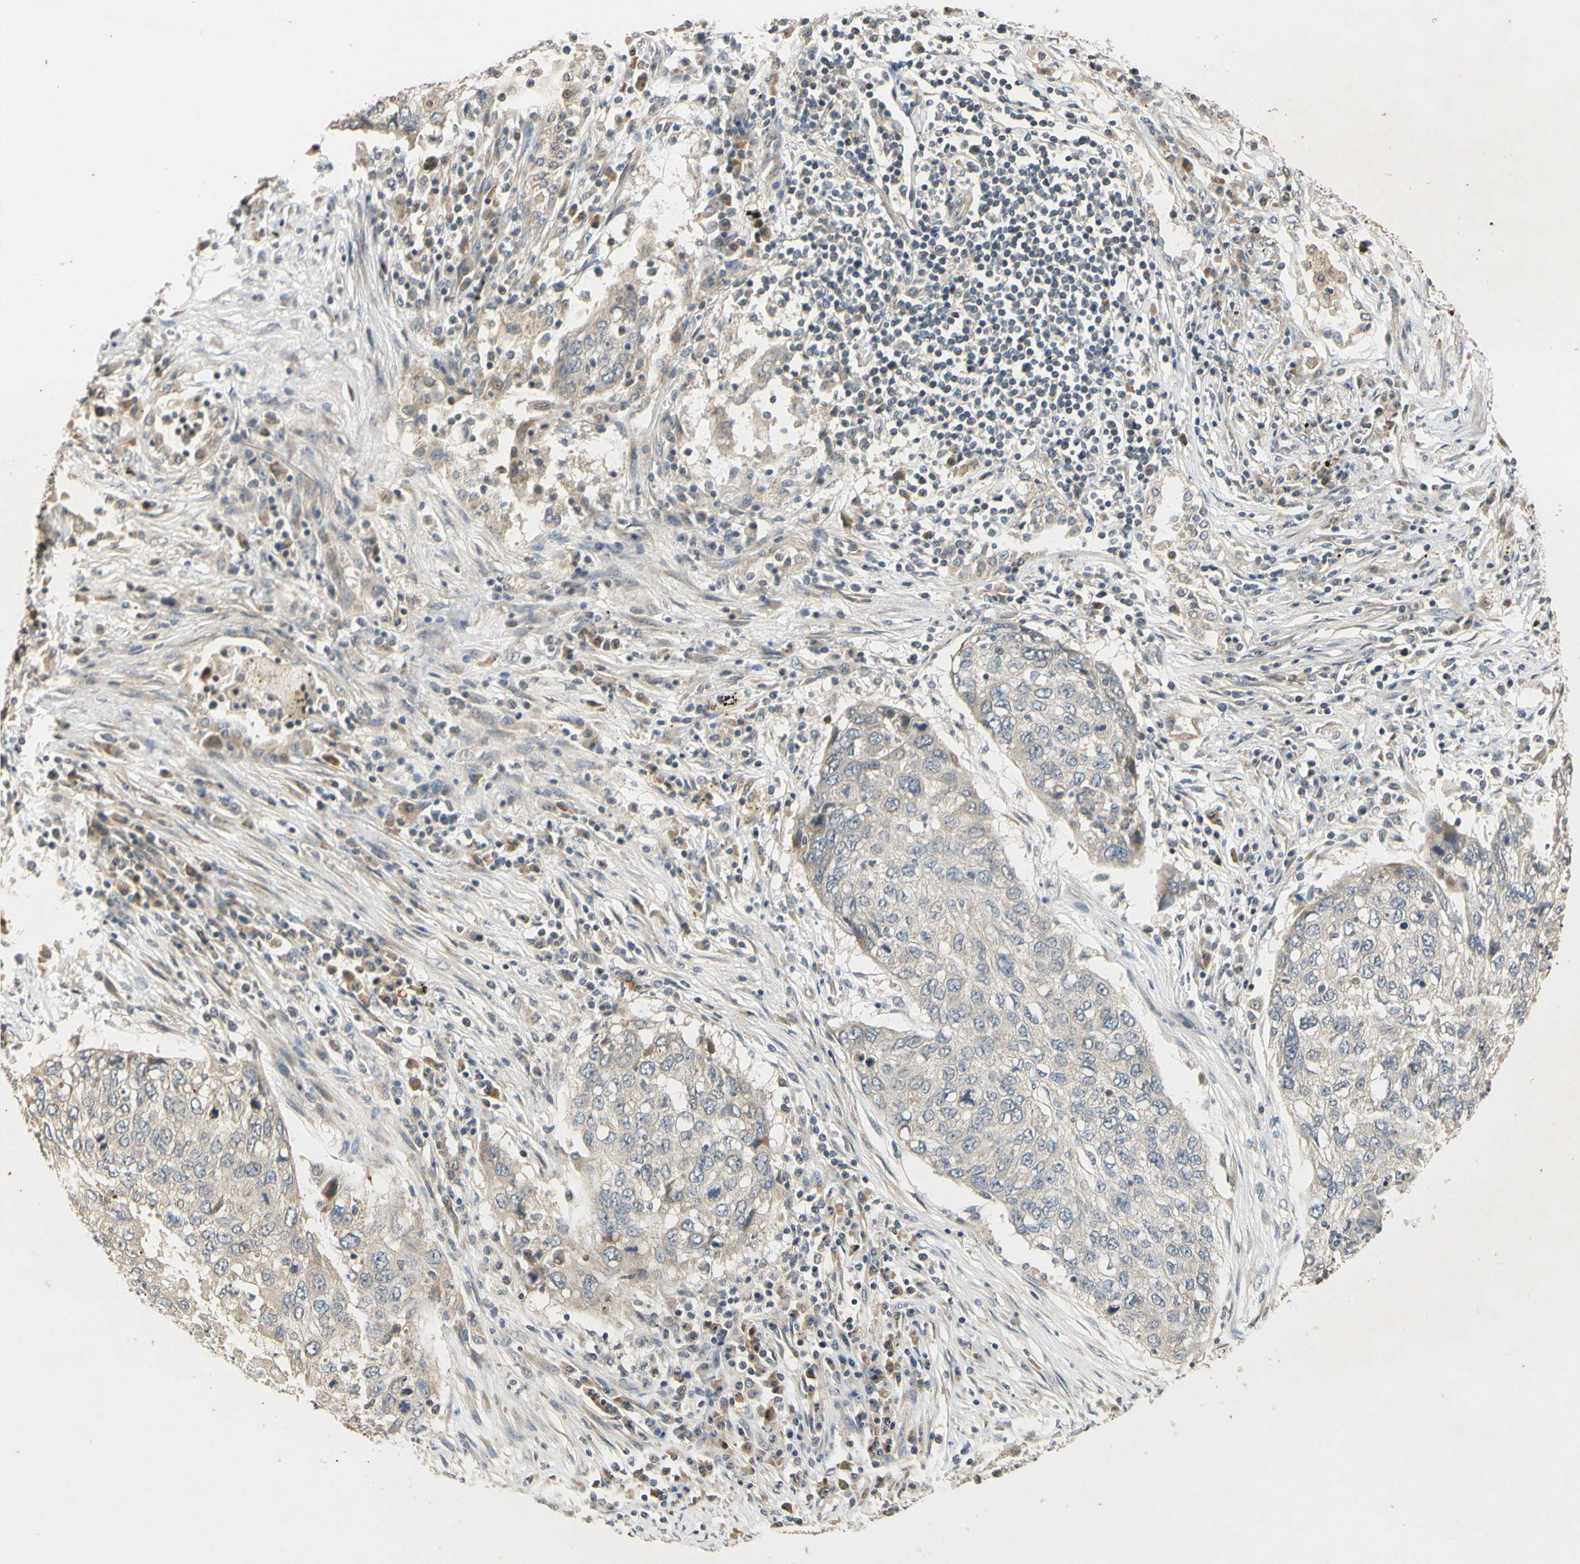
{"staining": {"intensity": "weak", "quantity": ">75%", "location": "cytoplasmic/membranous"}, "tissue": "lung cancer", "cell_type": "Tumor cells", "image_type": "cancer", "snomed": [{"axis": "morphology", "description": "Squamous cell carcinoma, NOS"}, {"axis": "topography", "description": "Lung"}], "caption": "A brown stain shows weak cytoplasmic/membranous staining of a protein in human lung cancer (squamous cell carcinoma) tumor cells.", "gene": "ATP2C1", "patient": {"sex": "female", "age": 63}}